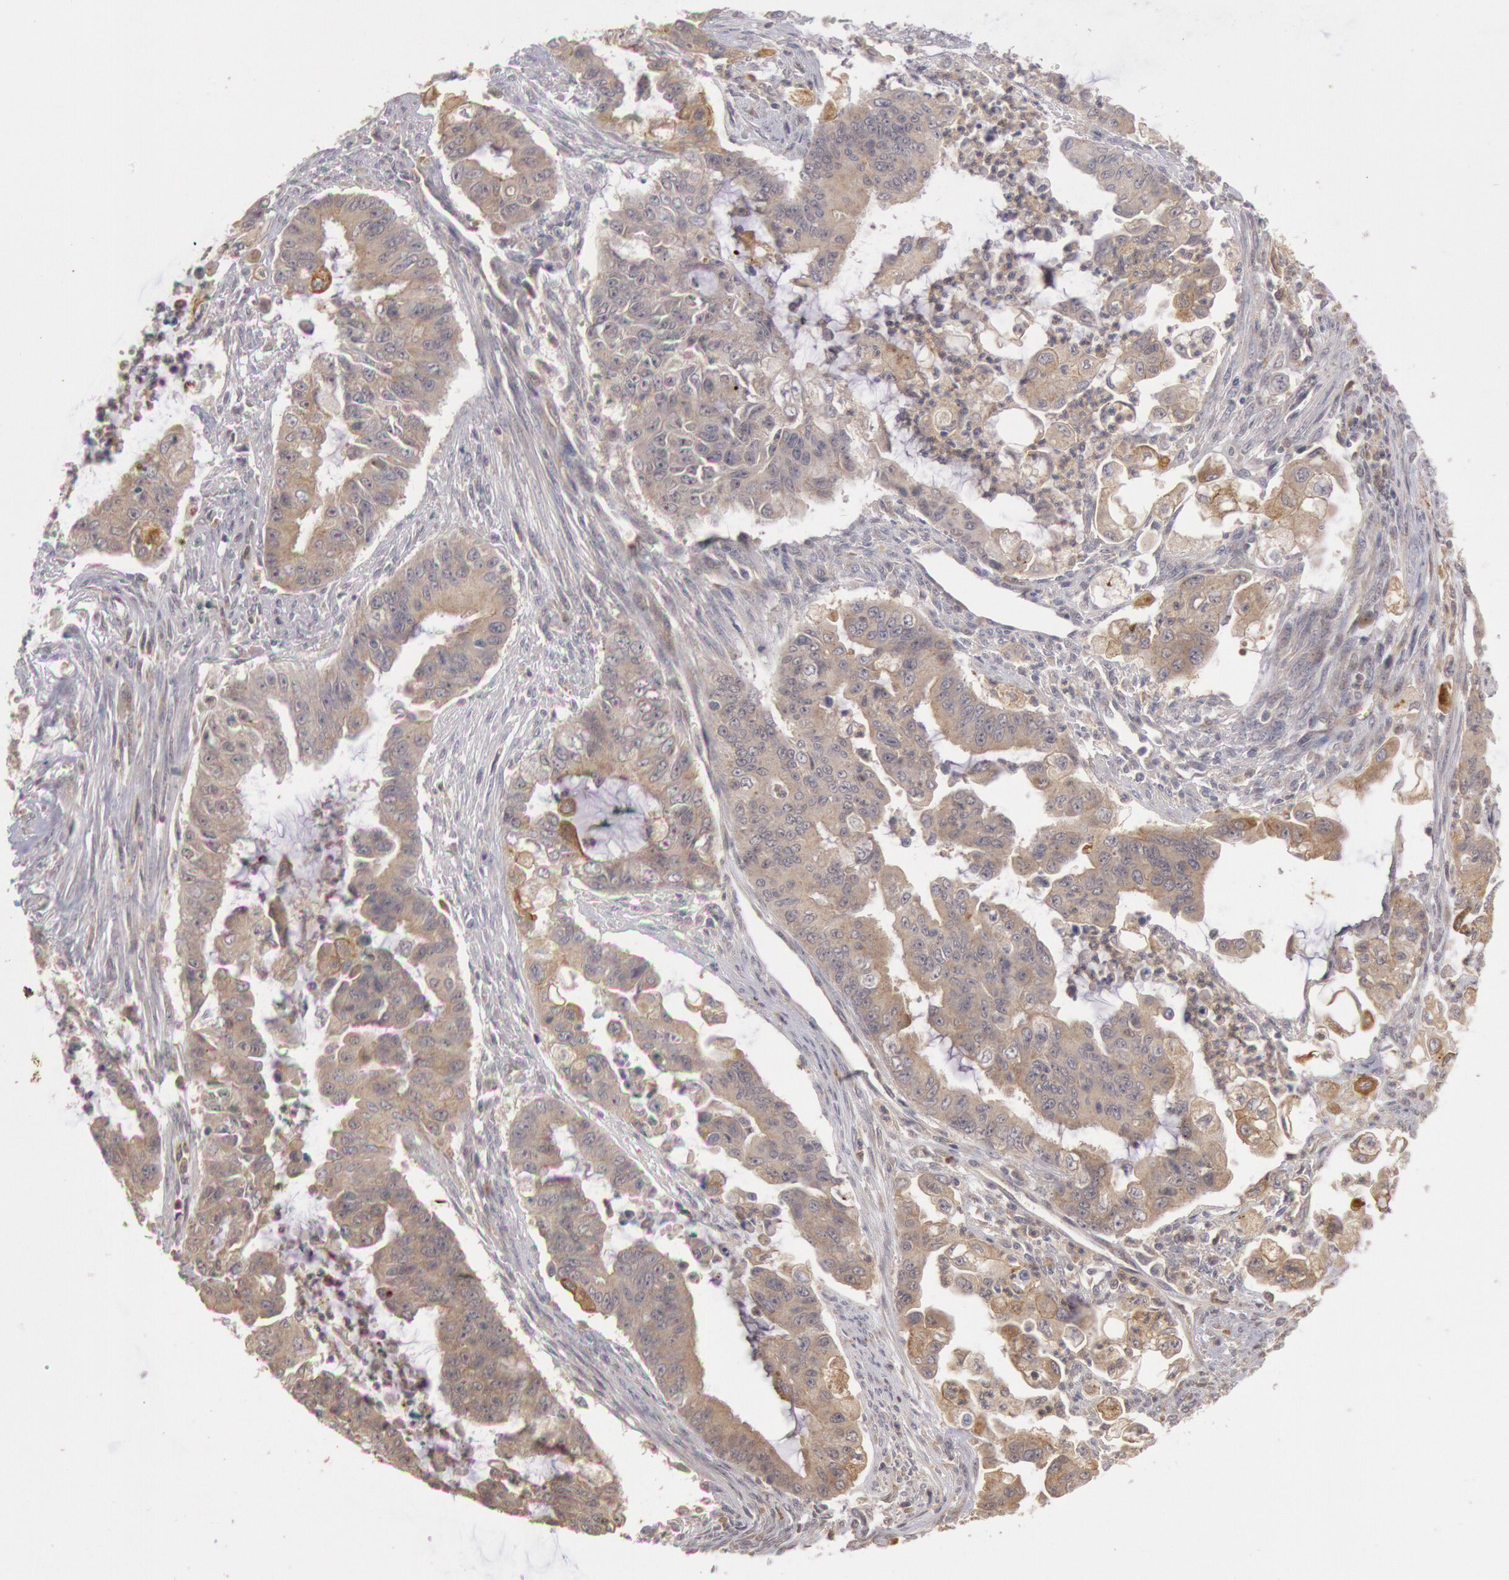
{"staining": {"intensity": "moderate", "quantity": ">75%", "location": "cytoplasmic/membranous"}, "tissue": "endometrial cancer", "cell_type": "Tumor cells", "image_type": "cancer", "snomed": [{"axis": "morphology", "description": "Adenocarcinoma, NOS"}, {"axis": "topography", "description": "Endometrium"}], "caption": "About >75% of tumor cells in endometrial cancer show moderate cytoplasmic/membranous protein positivity as visualized by brown immunohistochemical staining.", "gene": "PLA2G6", "patient": {"sex": "female", "age": 75}}